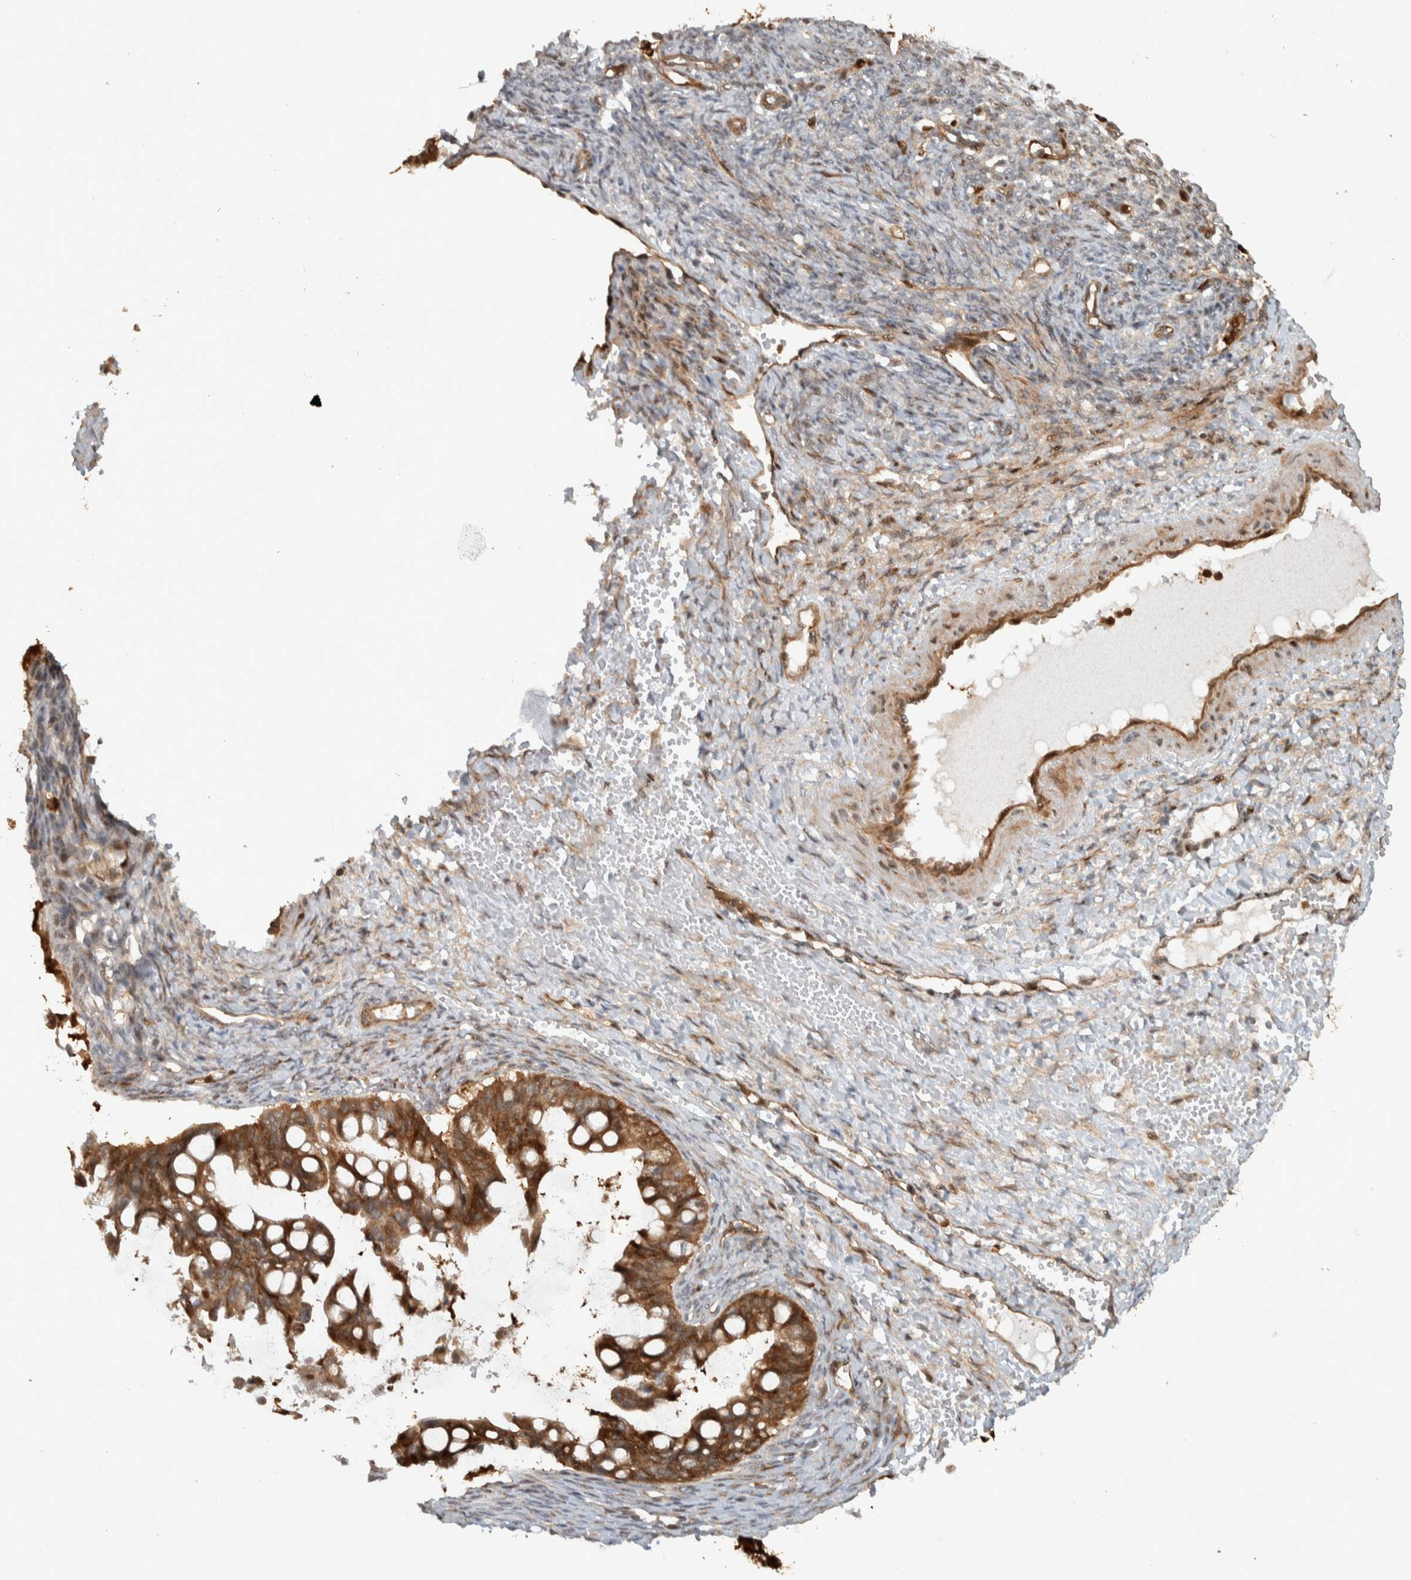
{"staining": {"intensity": "strong", "quantity": ">75%", "location": "cytoplasmic/membranous"}, "tissue": "ovarian cancer", "cell_type": "Tumor cells", "image_type": "cancer", "snomed": [{"axis": "morphology", "description": "Cystadenocarcinoma, mucinous, NOS"}, {"axis": "topography", "description": "Ovary"}], "caption": "Ovarian cancer was stained to show a protein in brown. There is high levels of strong cytoplasmic/membranous staining in about >75% of tumor cells.", "gene": "CNTROB", "patient": {"sex": "female", "age": 73}}